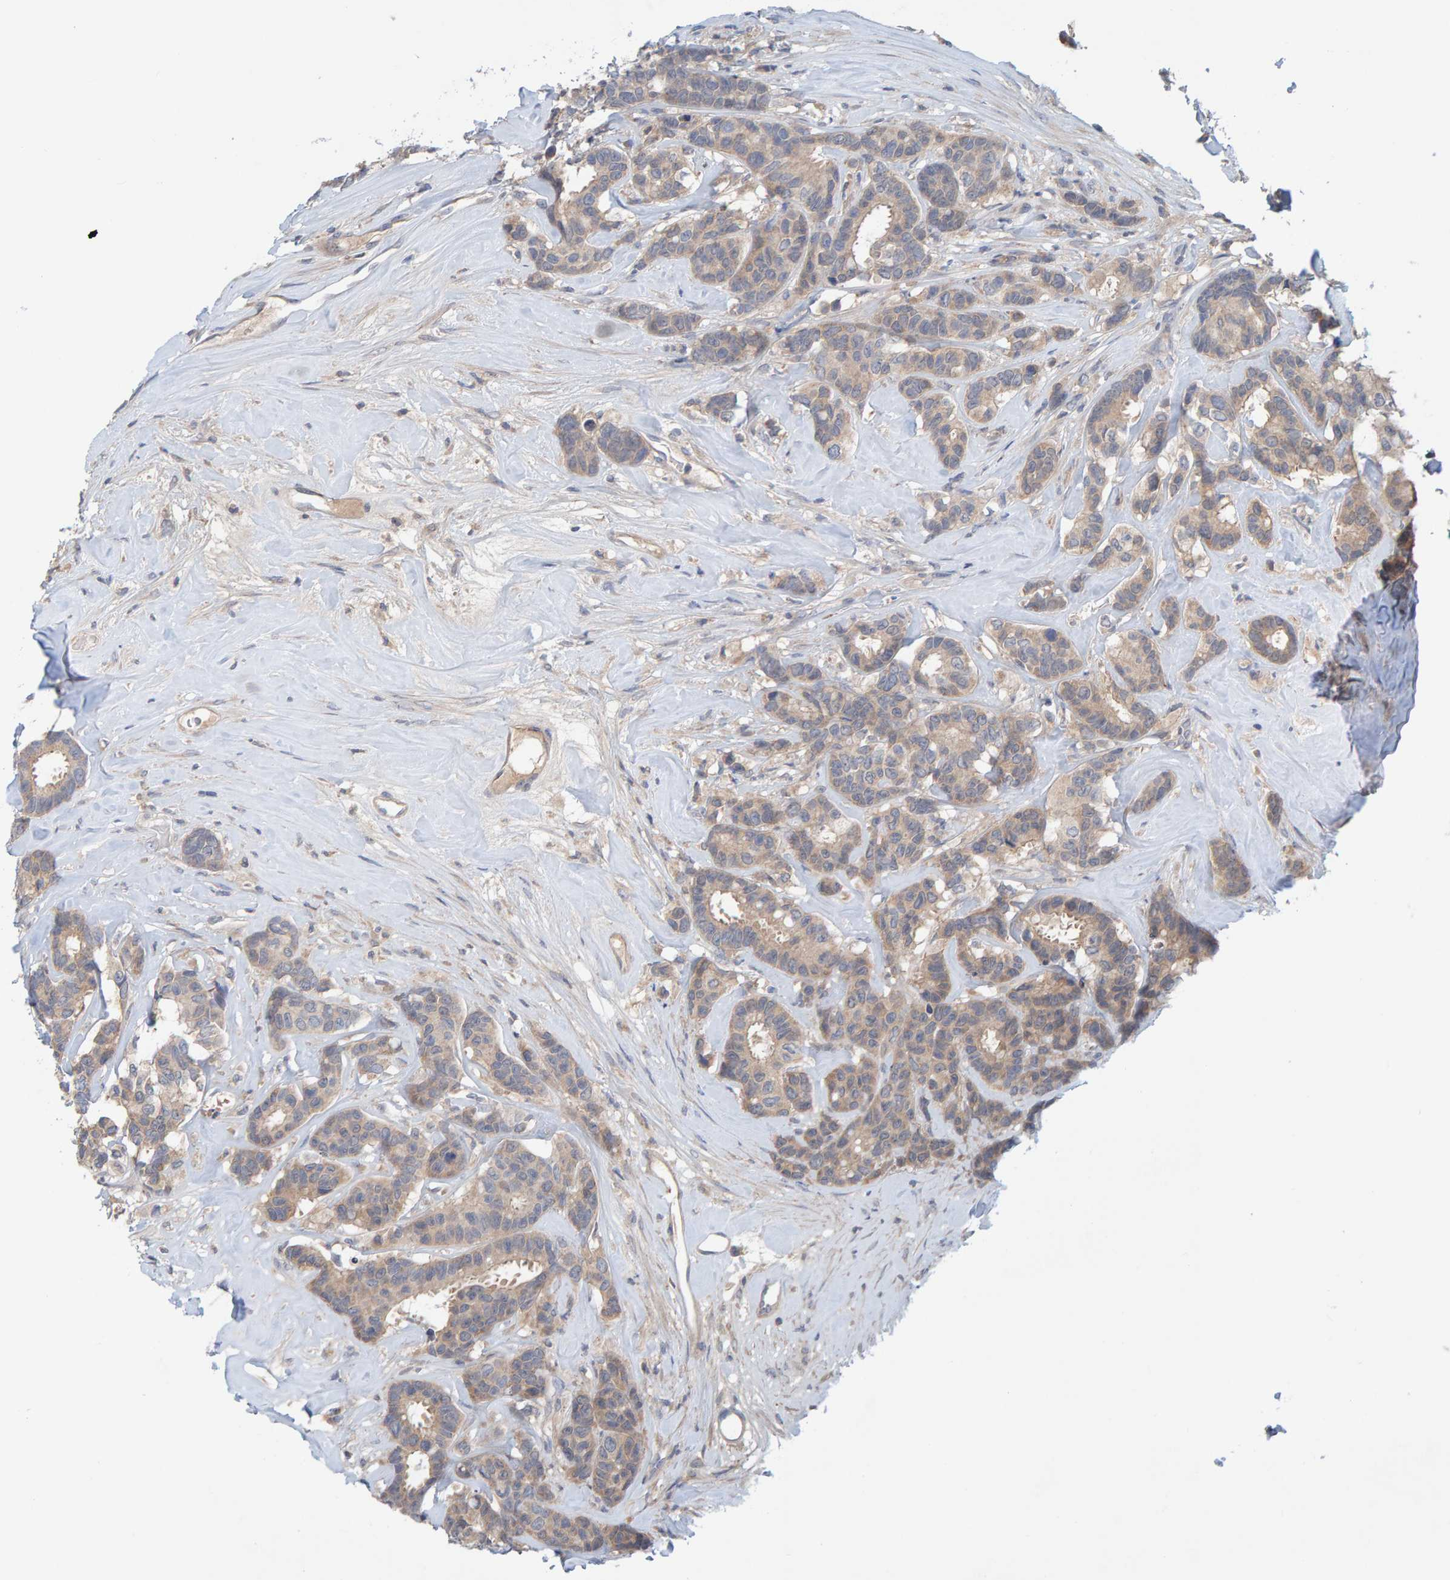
{"staining": {"intensity": "weak", "quantity": ">75%", "location": "cytoplasmic/membranous"}, "tissue": "breast cancer", "cell_type": "Tumor cells", "image_type": "cancer", "snomed": [{"axis": "morphology", "description": "Duct carcinoma"}, {"axis": "topography", "description": "Breast"}], "caption": "DAB immunohistochemical staining of invasive ductal carcinoma (breast) demonstrates weak cytoplasmic/membranous protein expression in about >75% of tumor cells.", "gene": "TATDN1", "patient": {"sex": "female", "age": 87}}